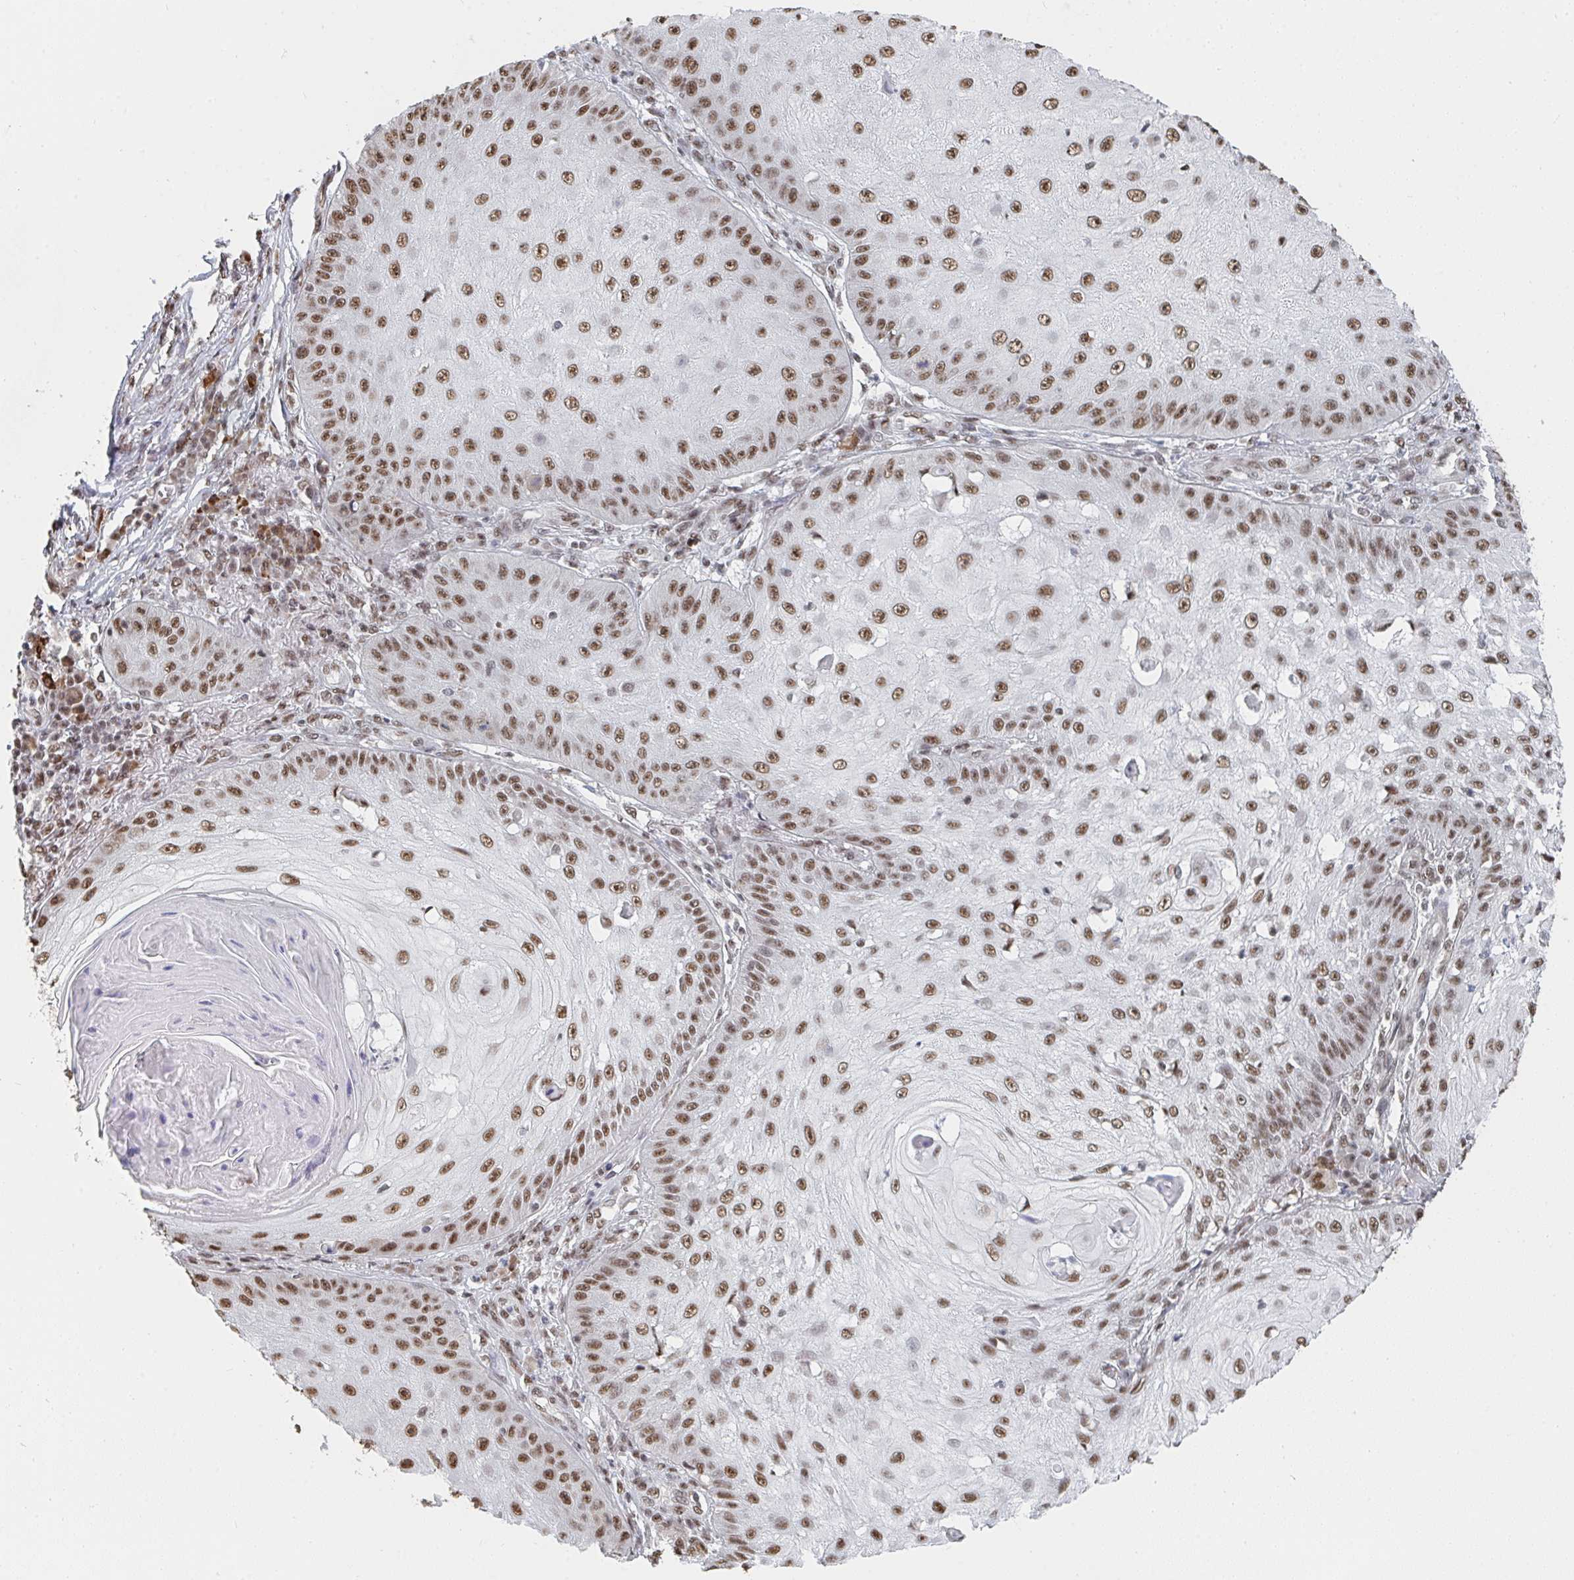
{"staining": {"intensity": "moderate", "quantity": ">75%", "location": "nuclear"}, "tissue": "skin cancer", "cell_type": "Tumor cells", "image_type": "cancer", "snomed": [{"axis": "morphology", "description": "Squamous cell carcinoma, NOS"}, {"axis": "topography", "description": "Skin"}], "caption": "IHC (DAB (3,3'-diaminobenzidine)) staining of skin cancer shows moderate nuclear protein expression in approximately >75% of tumor cells. The protein is stained brown, and the nuclei are stained in blue (DAB (3,3'-diaminobenzidine) IHC with brightfield microscopy, high magnification).", "gene": "MBNL1", "patient": {"sex": "male", "age": 70}}